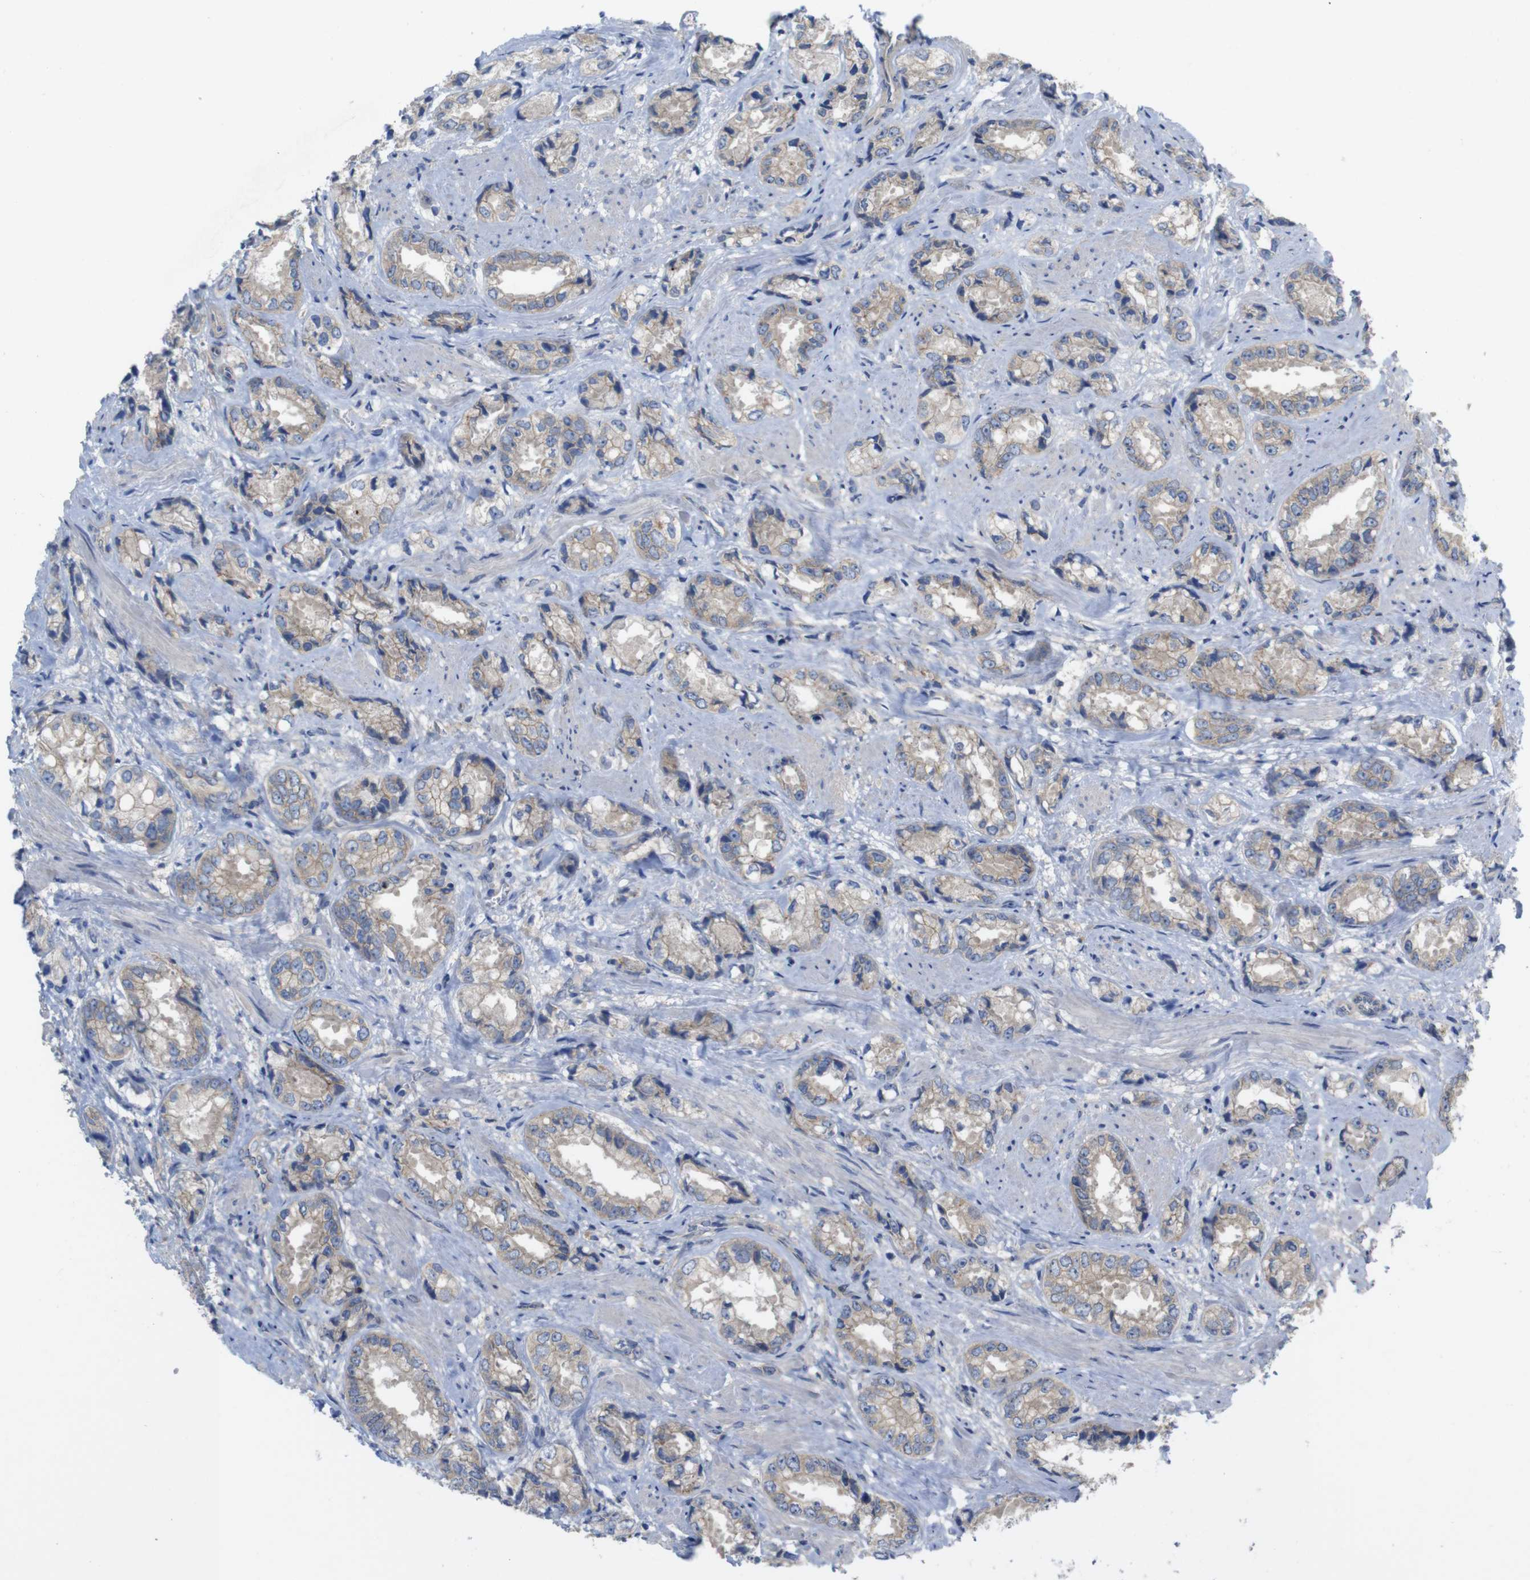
{"staining": {"intensity": "weak", "quantity": ">75%", "location": "cytoplasmic/membranous"}, "tissue": "prostate cancer", "cell_type": "Tumor cells", "image_type": "cancer", "snomed": [{"axis": "morphology", "description": "Adenocarcinoma, High grade"}, {"axis": "topography", "description": "Prostate"}], "caption": "Approximately >75% of tumor cells in adenocarcinoma (high-grade) (prostate) reveal weak cytoplasmic/membranous protein staining as visualized by brown immunohistochemical staining.", "gene": "KIDINS220", "patient": {"sex": "male", "age": 61}}